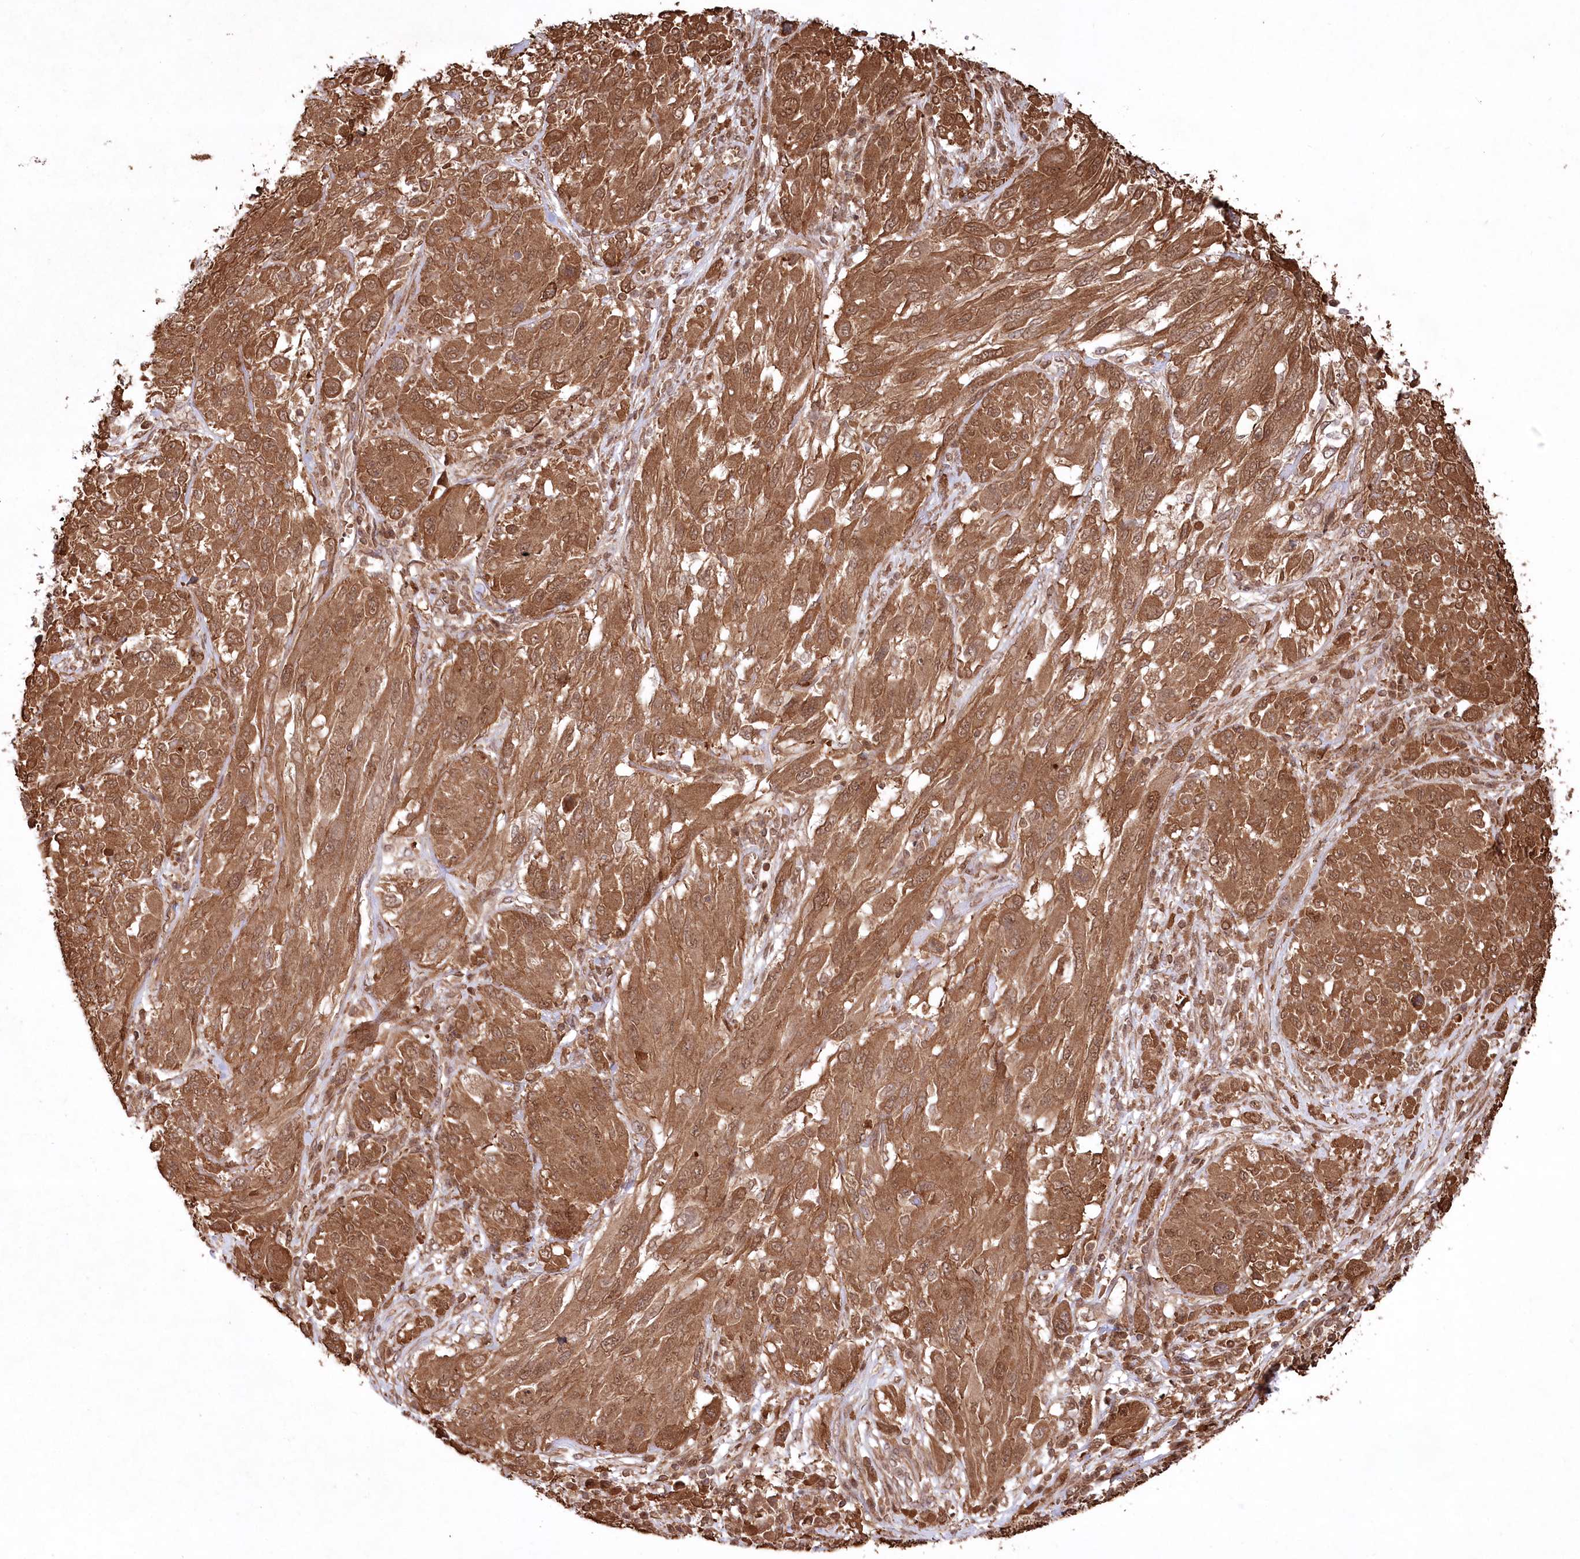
{"staining": {"intensity": "strong", "quantity": ">75%", "location": "cytoplasmic/membranous,nuclear"}, "tissue": "melanoma", "cell_type": "Tumor cells", "image_type": "cancer", "snomed": [{"axis": "morphology", "description": "Malignant melanoma, NOS"}, {"axis": "topography", "description": "Skin"}], "caption": "Brown immunohistochemical staining in melanoma reveals strong cytoplasmic/membranous and nuclear expression in approximately >75% of tumor cells. The staining was performed using DAB, with brown indicating positive protein expression. Nuclei are stained blue with hematoxylin.", "gene": "PSMA1", "patient": {"sex": "female", "age": 91}}